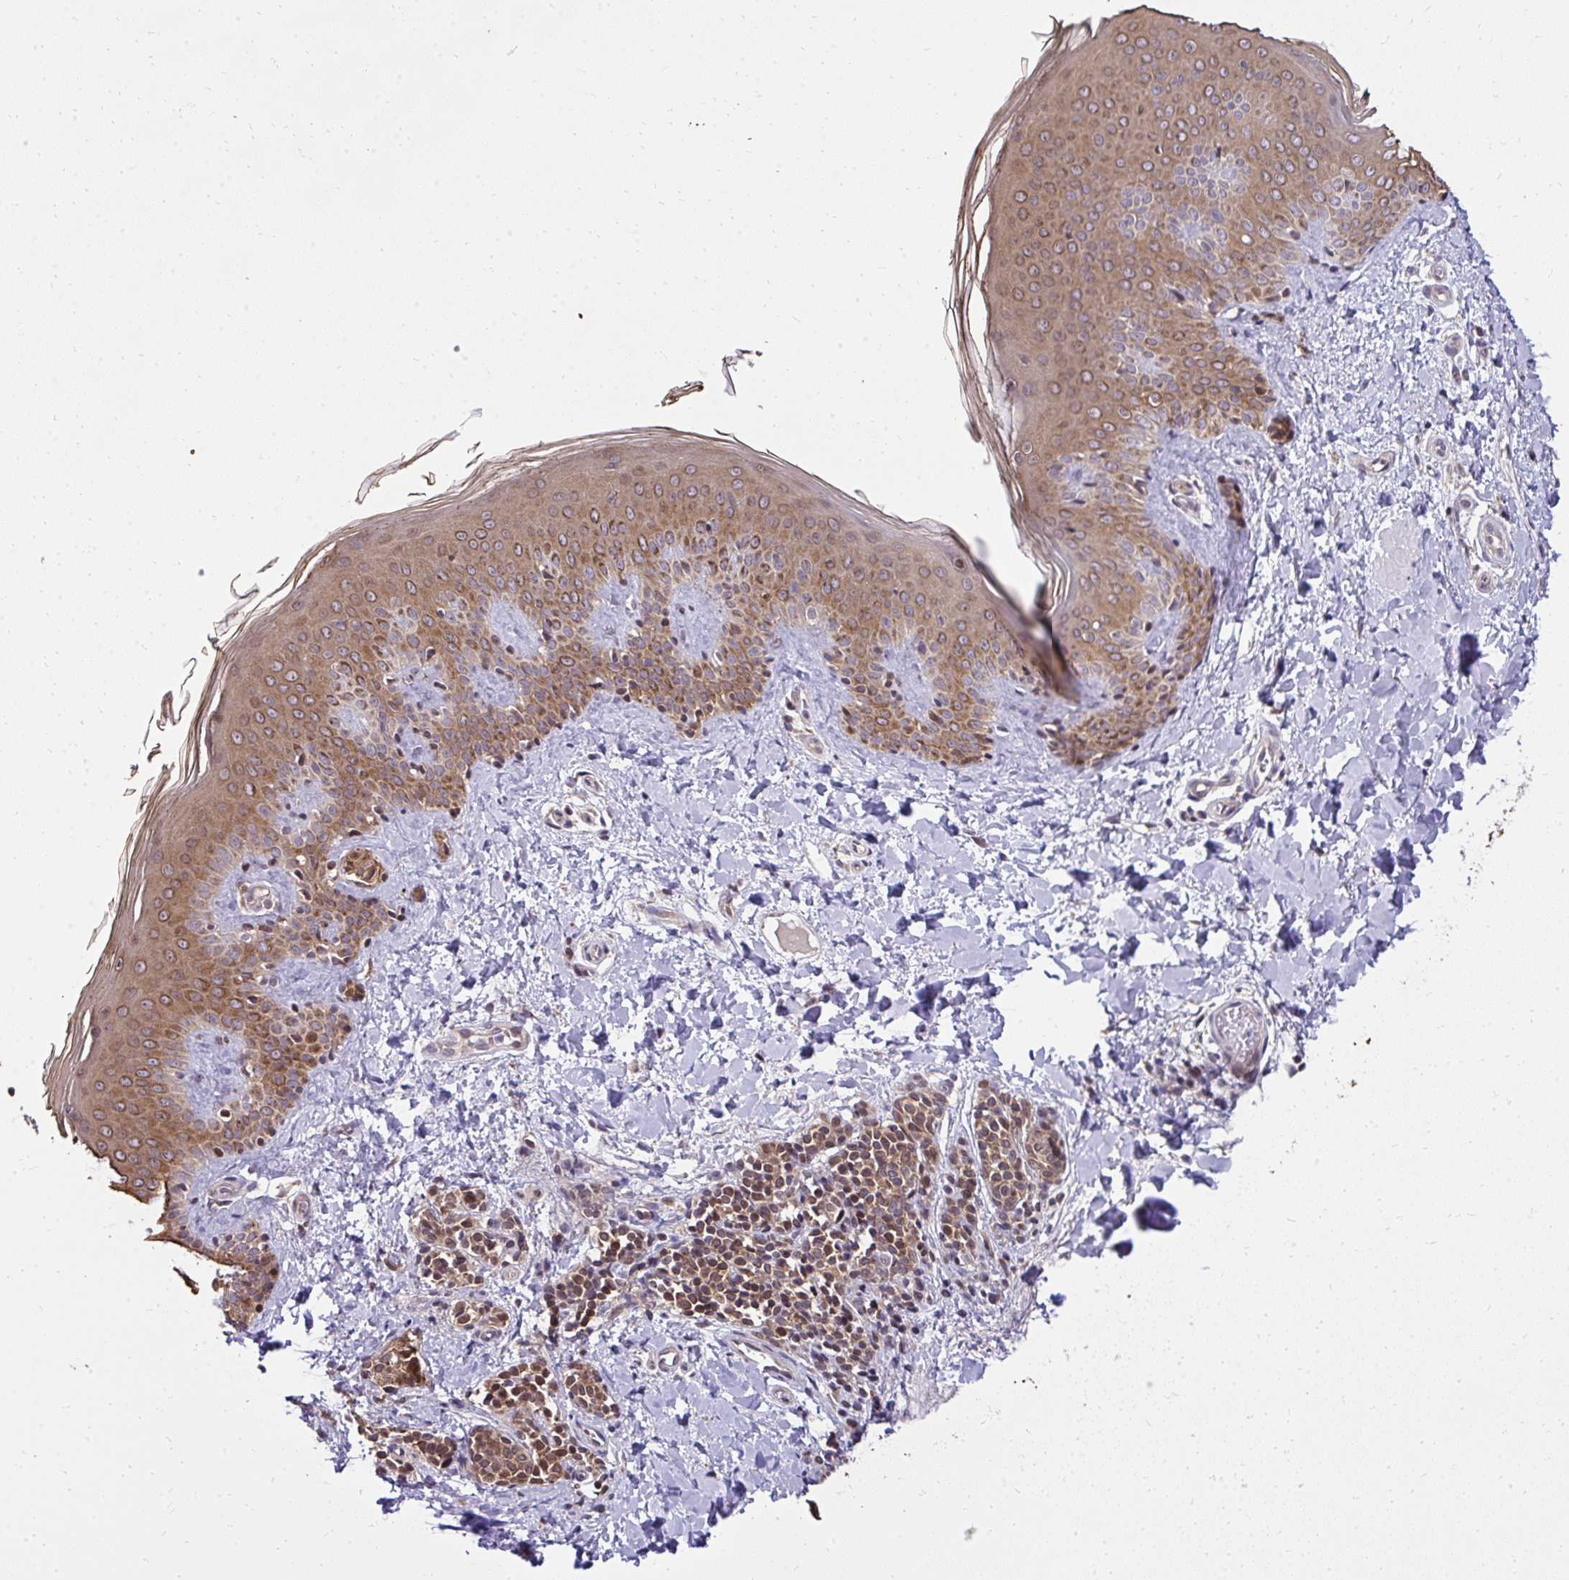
{"staining": {"intensity": "moderate", "quantity": ">75%", "location": "cytoplasmic/membranous"}, "tissue": "skin", "cell_type": "Fibroblasts", "image_type": "normal", "snomed": [{"axis": "morphology", "description": "Normal tissue, NOS"}, {"axis": "topography", "description": "Skin"}], "caption": "Immunohistochemical staining of unremarkable human skin reveals medium levels of moderate cytoplasmic/membranous staining in about >75% of fibroblasts. The staining is performed using DAB (3,3'-diaminobenzidine) brown chromogen to label protein expression. The nuclei are counter-stained blue using hematoxylin.", "gene": "RDH14", "patient": {"sex": "male", "age": 16}}